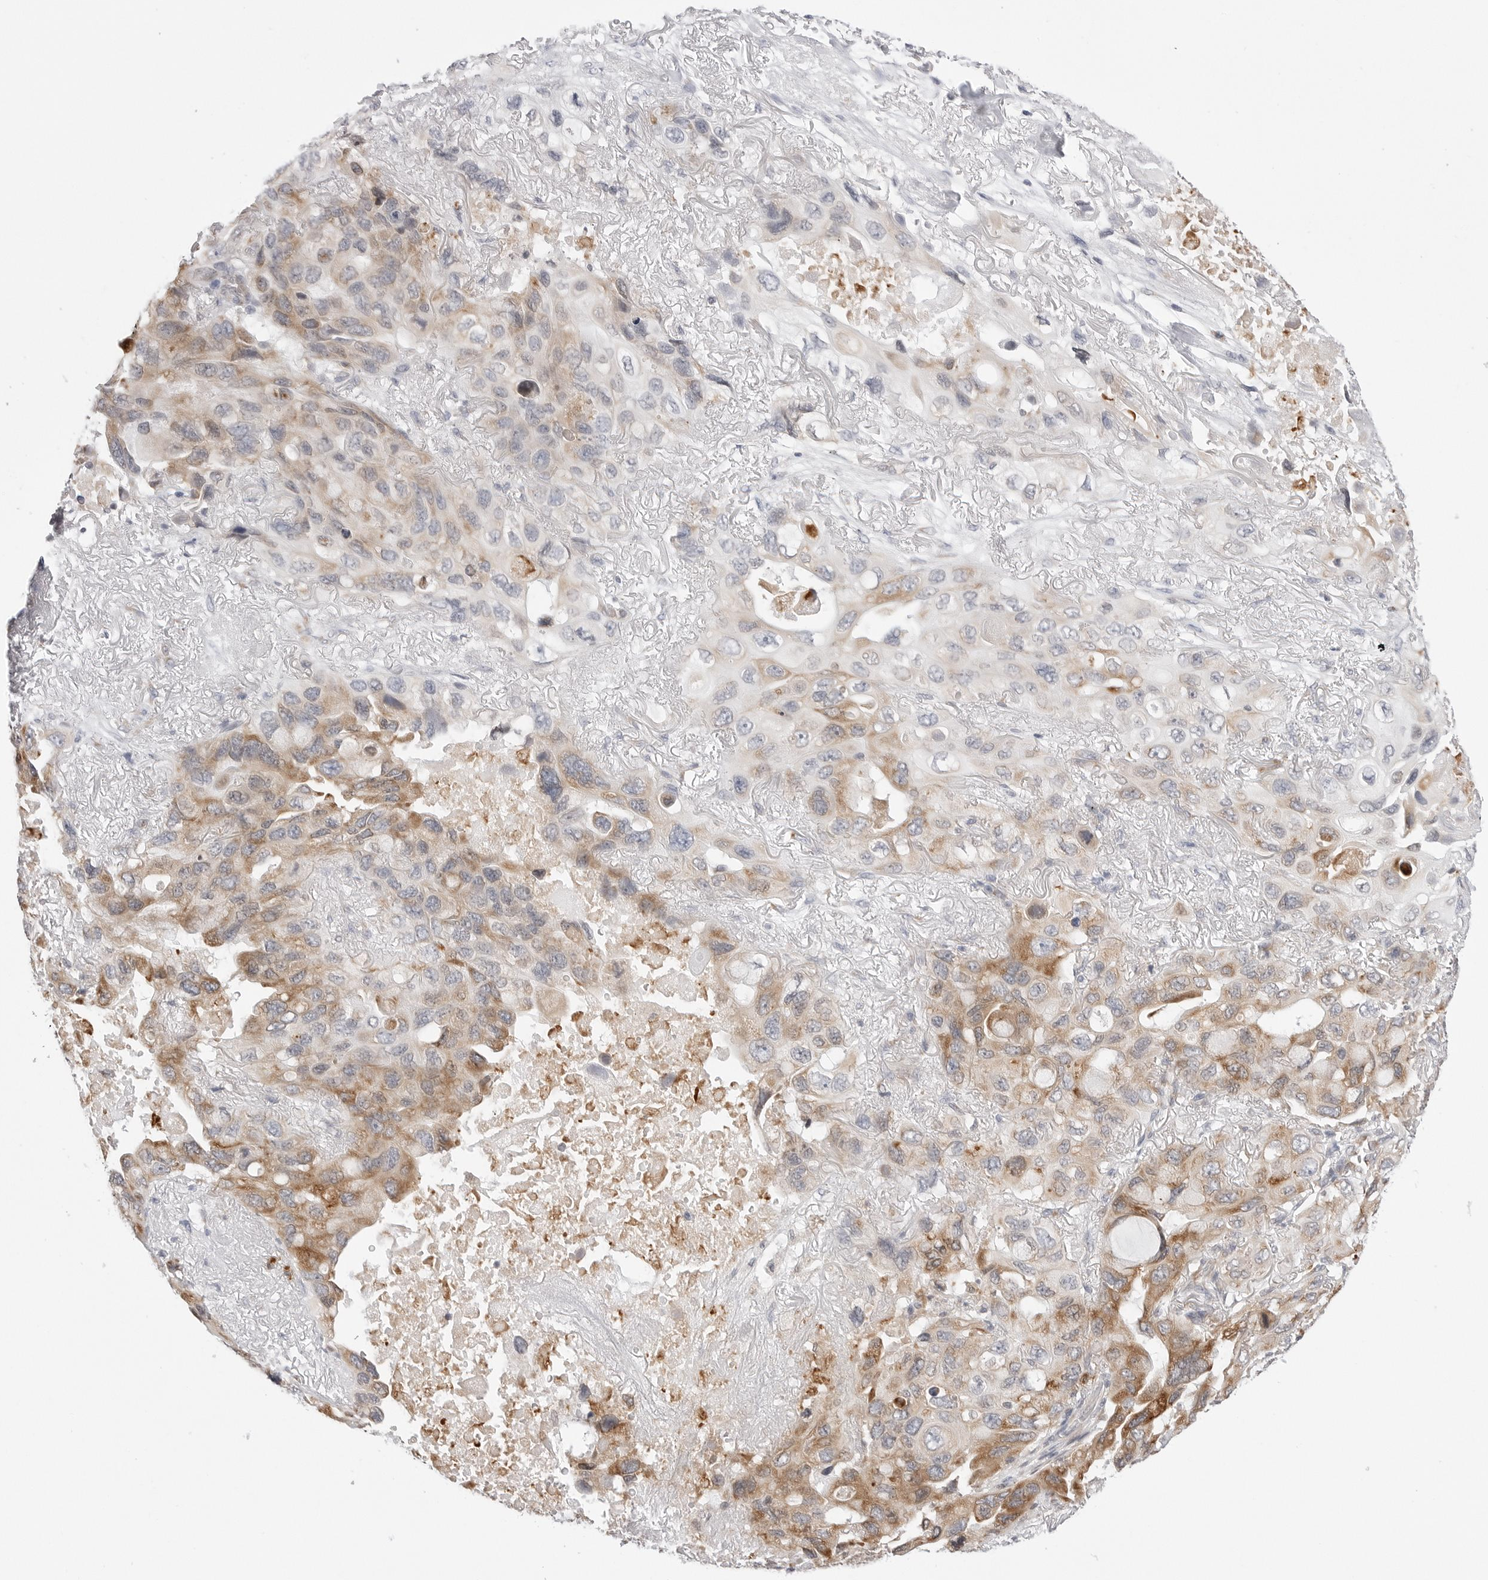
{"staining": {"intensity": "moderate", "quantity": "25%-75%", "location": "cytoplasmic/membranous"}, "tissue": "lung cancer", "cell_type": "Tumor cells", "image_type": "cancer", "snomed": [{"axis": "morphology", "description": "Squamous cell carcinoma, NOS"}, {"axis": "topography", "description": "Lung"}], "caption": "Lung cancer (squamous cell carcinoma) was stained to show a protein in brown. There is medium levels of moderate cytoplasmic/membranous staining in approximately 25%-75% of tumor cells.", "gene": "RPN1", "patient": {"sex": "female", "age": 73}}